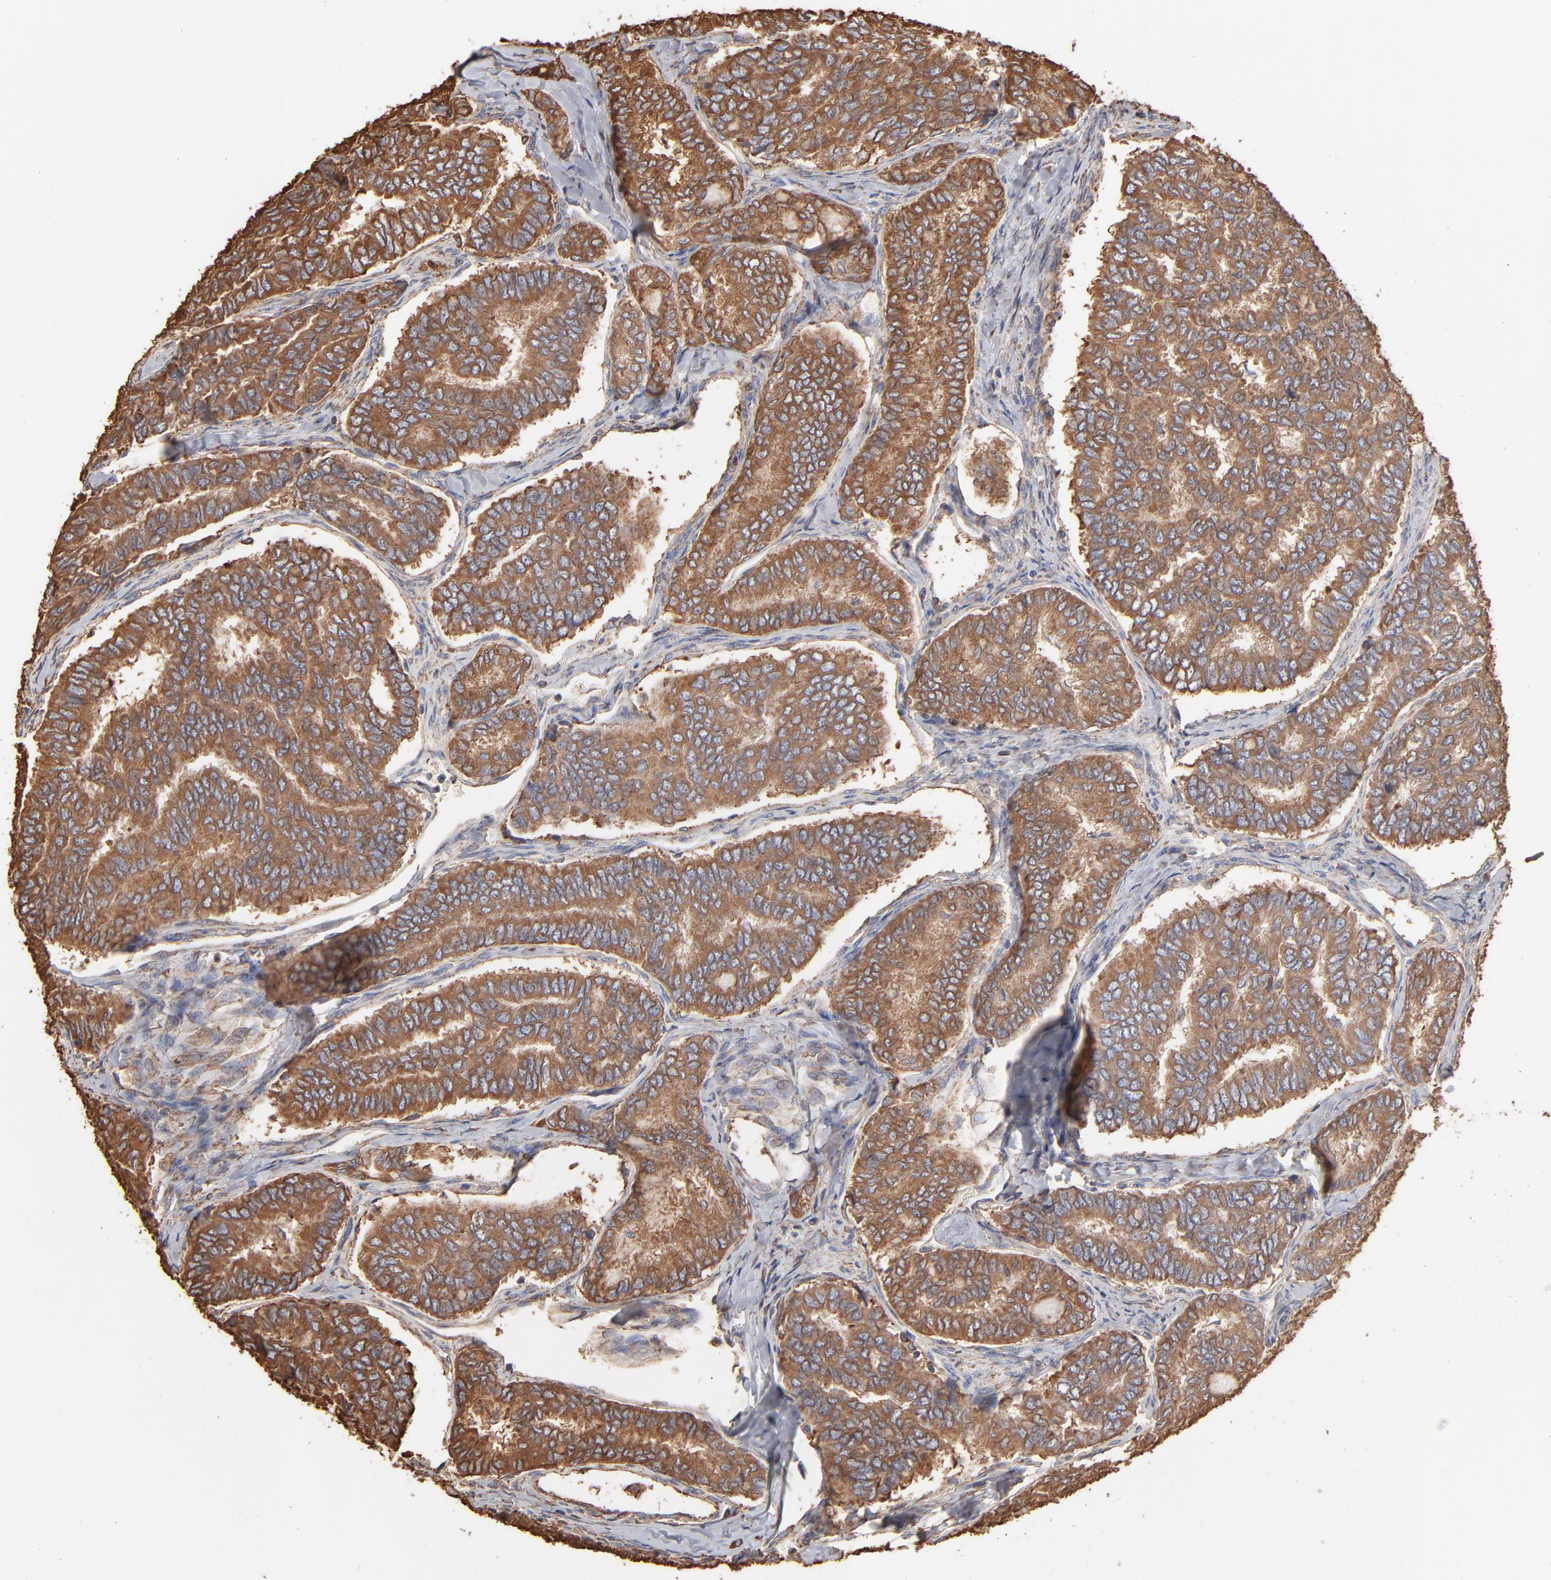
{"staining": {"intensity": "moderate", "quantity": ">75%", "location": "cytoplasmic/membranous"}, "tissue": "thyroid cancer", "cell_type": "Tumor cells", "image_type": "cancer", "snomed": [{"axis": "morphology", "description": "Papillary adenocarcinoma, NOS"}, {"axis": "topography", "description": "Thyroid gland"}], "caption": "An image of human thyroid cancer stained for a protein displays moderate cytoplasmic/membranous brown staining in tumor cells.", "gene": "PDIA3", "patient": {"sex": "female", "age": 35}}